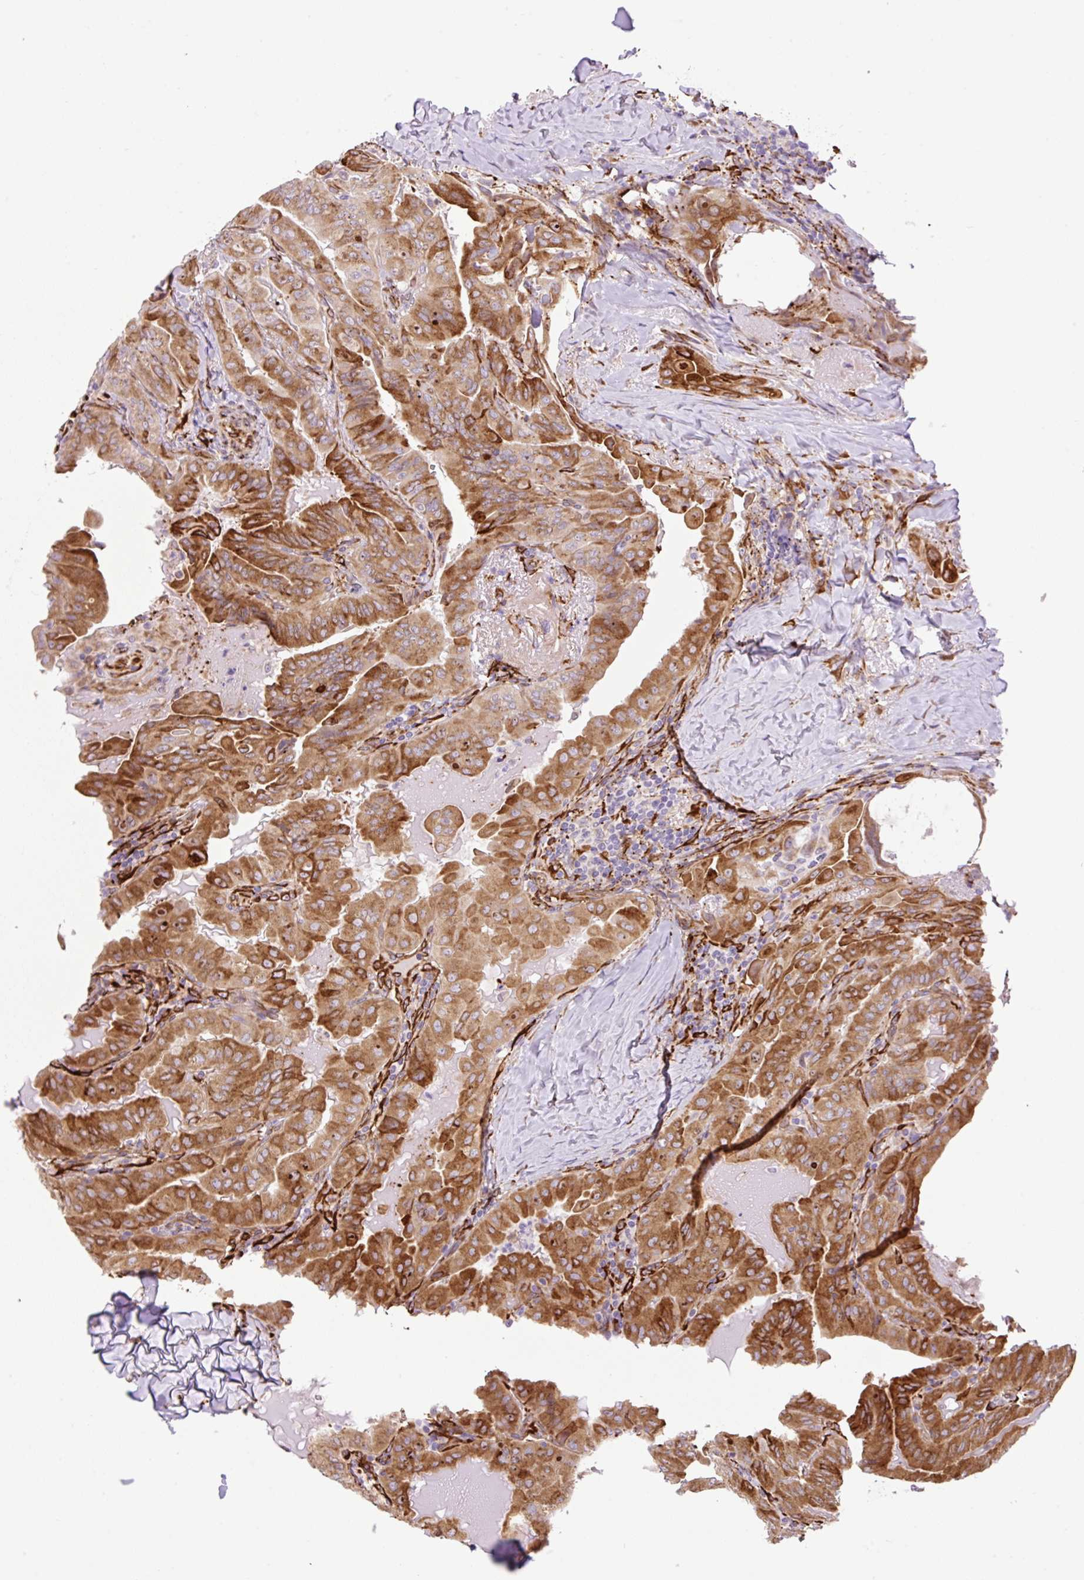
{"staining": {"intensity": "moderate", "quantity": ">75%", "location": "cytoplasmic/membranous"}, "tissue": "thyroid cancer", "cell_type": "Tumor cells", "image_type": "cancer", "snomed": [{"axis": "morphology", "description": "Papillary adenocarcinoma, NOS"}, {"axis": "topography", "description": "Thyroid gland"}], "caption": "High-magnification brightfield microscopy of thyroid papillary adenocarcinoma stained with DAB (brown) and counterstained with hematoxylin (blue). tumor cells exhibit moderate cytoplasmic/membranous expression is seen in approximately>75% of cells. (DAB = brown stain, brightfield microscopy at high magnification).", "gene": "RAB30", "patient": {"sex": "female", "age": 68}}